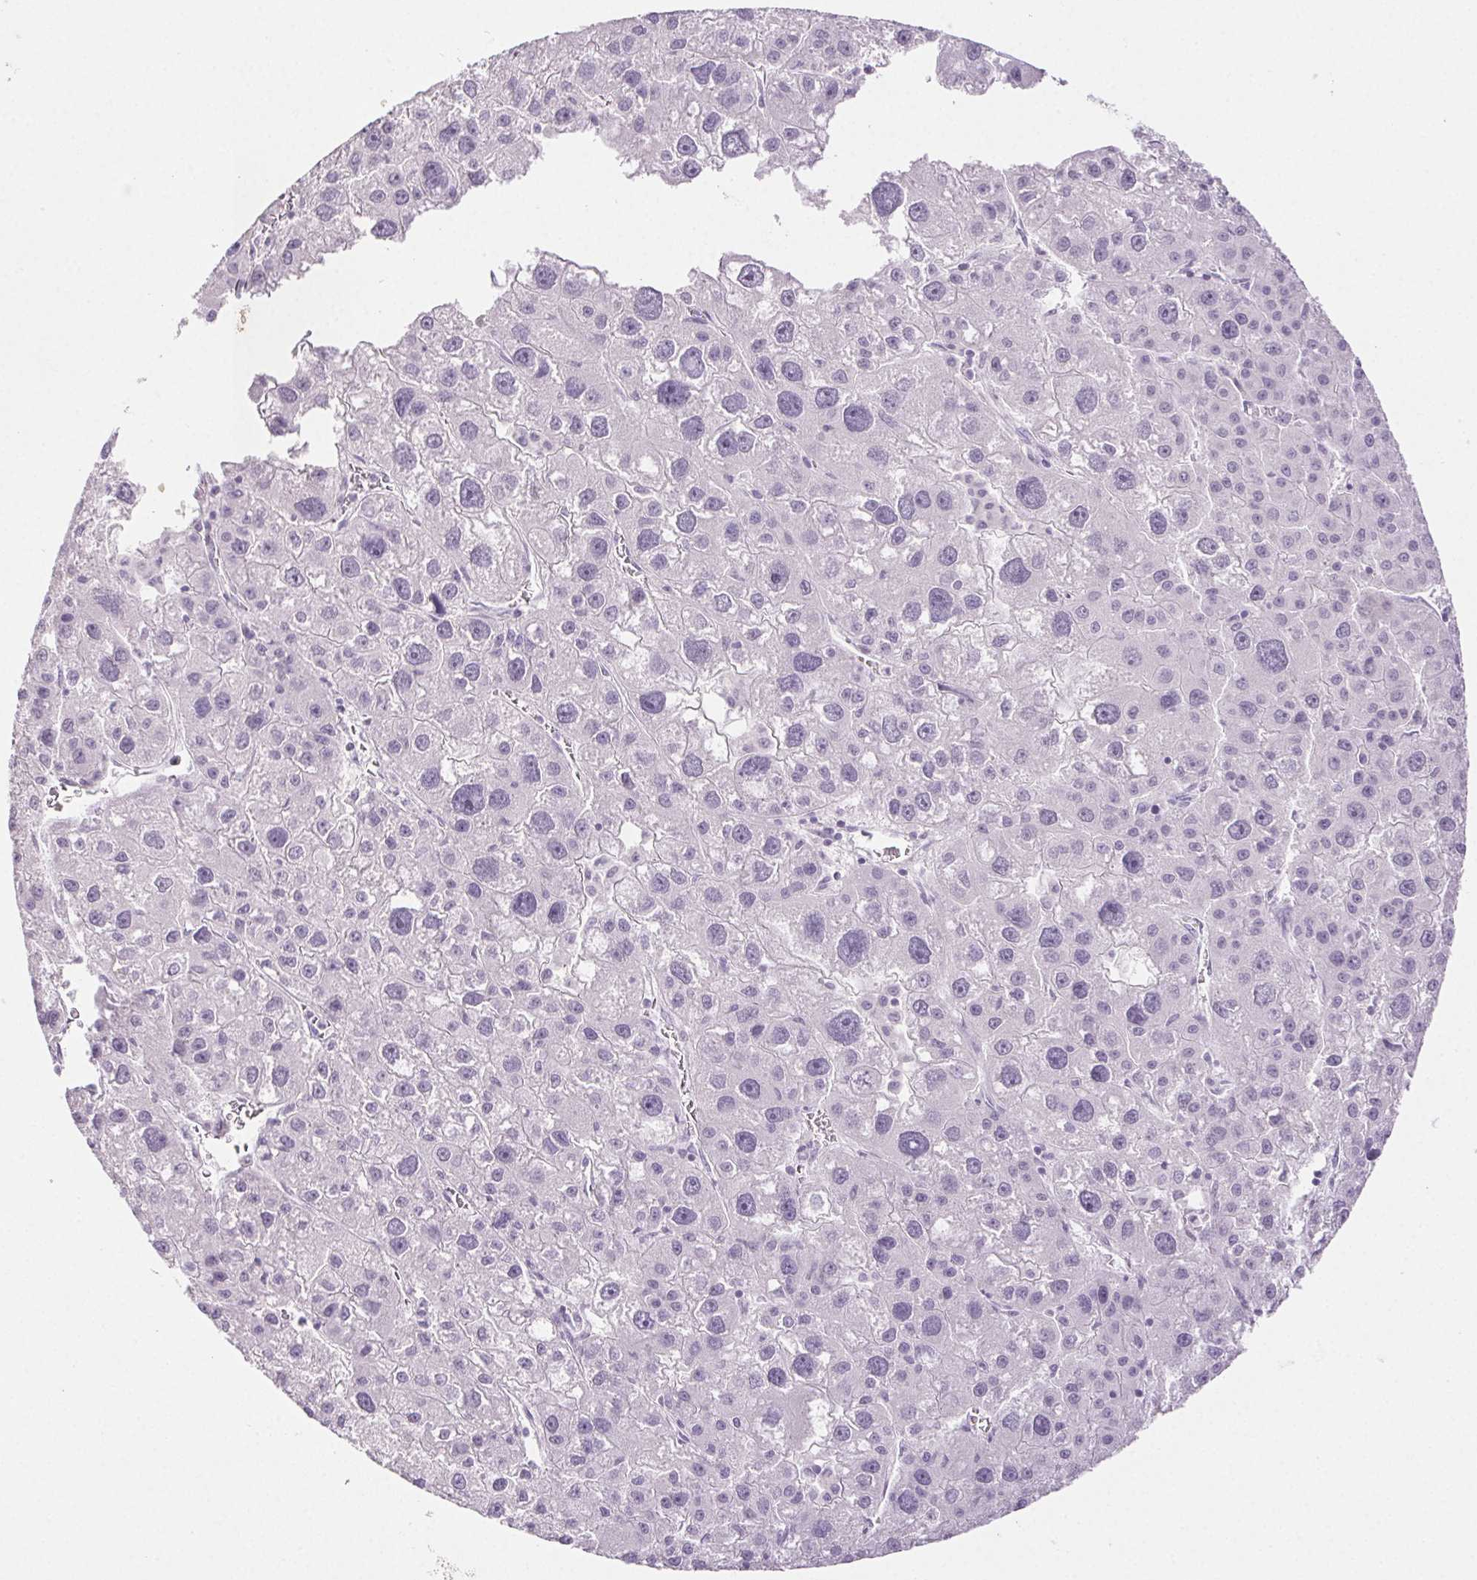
{"staining": {"intensity": "negative", "quantity": "none", "location": "none"}, "tissue": "liver cancer", "cell_type": "Tumor cells", "image_type": "cancer", "snomed": [{"axis": "morphology", "description": "Carcinoma, Hepatocellular, NOS"}, {"axis": "topography", "description": "Liver"}], "caption": "DAB (3,3'-diaminobenzidine) immunohistochemical staining of liver cancer (hepatocellular carcinoma) reveals no significant staining in tumor cells.", "gene": "PI3", "patient": {"sex": "male", "age": 73}}